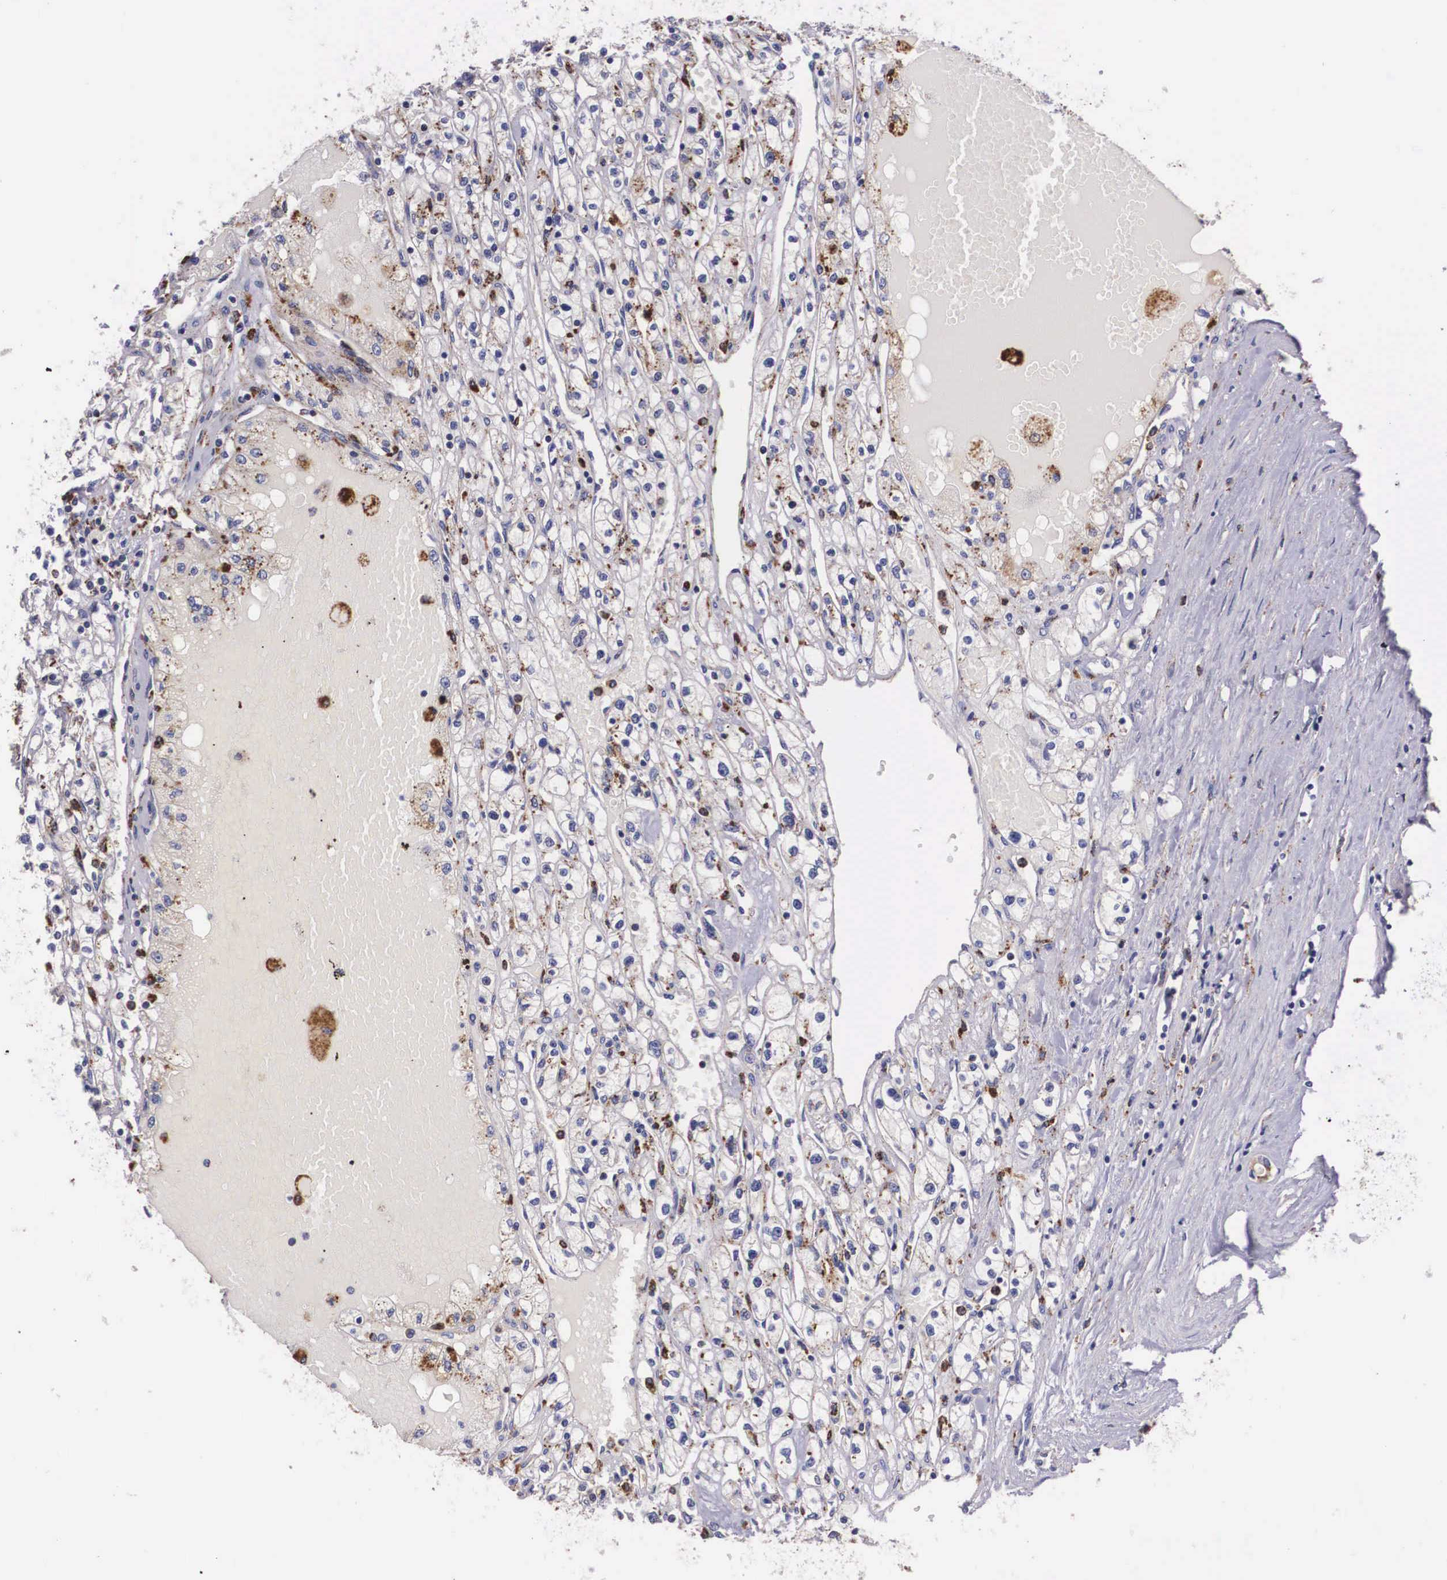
{"staining": {"intensity": "weak", "quantity": "<25%", "location": "cytoplasmic/membranous"}, "tissue": "renal cancer", "cell_type": "Tumor cells", "image_type": "cancer", "snomed": [{"axis": "morphology", "description": "Adenocarcinoma, NOS"}, {"axis": "topography", "description": "Kidney"}], "caption": "Immunohistochemistry (IHC) of renal adenocarcinoma exhibits no positivity in tumor cells.", "gene": "NAGA", "patient": {"sex": "male", "age": 56}}